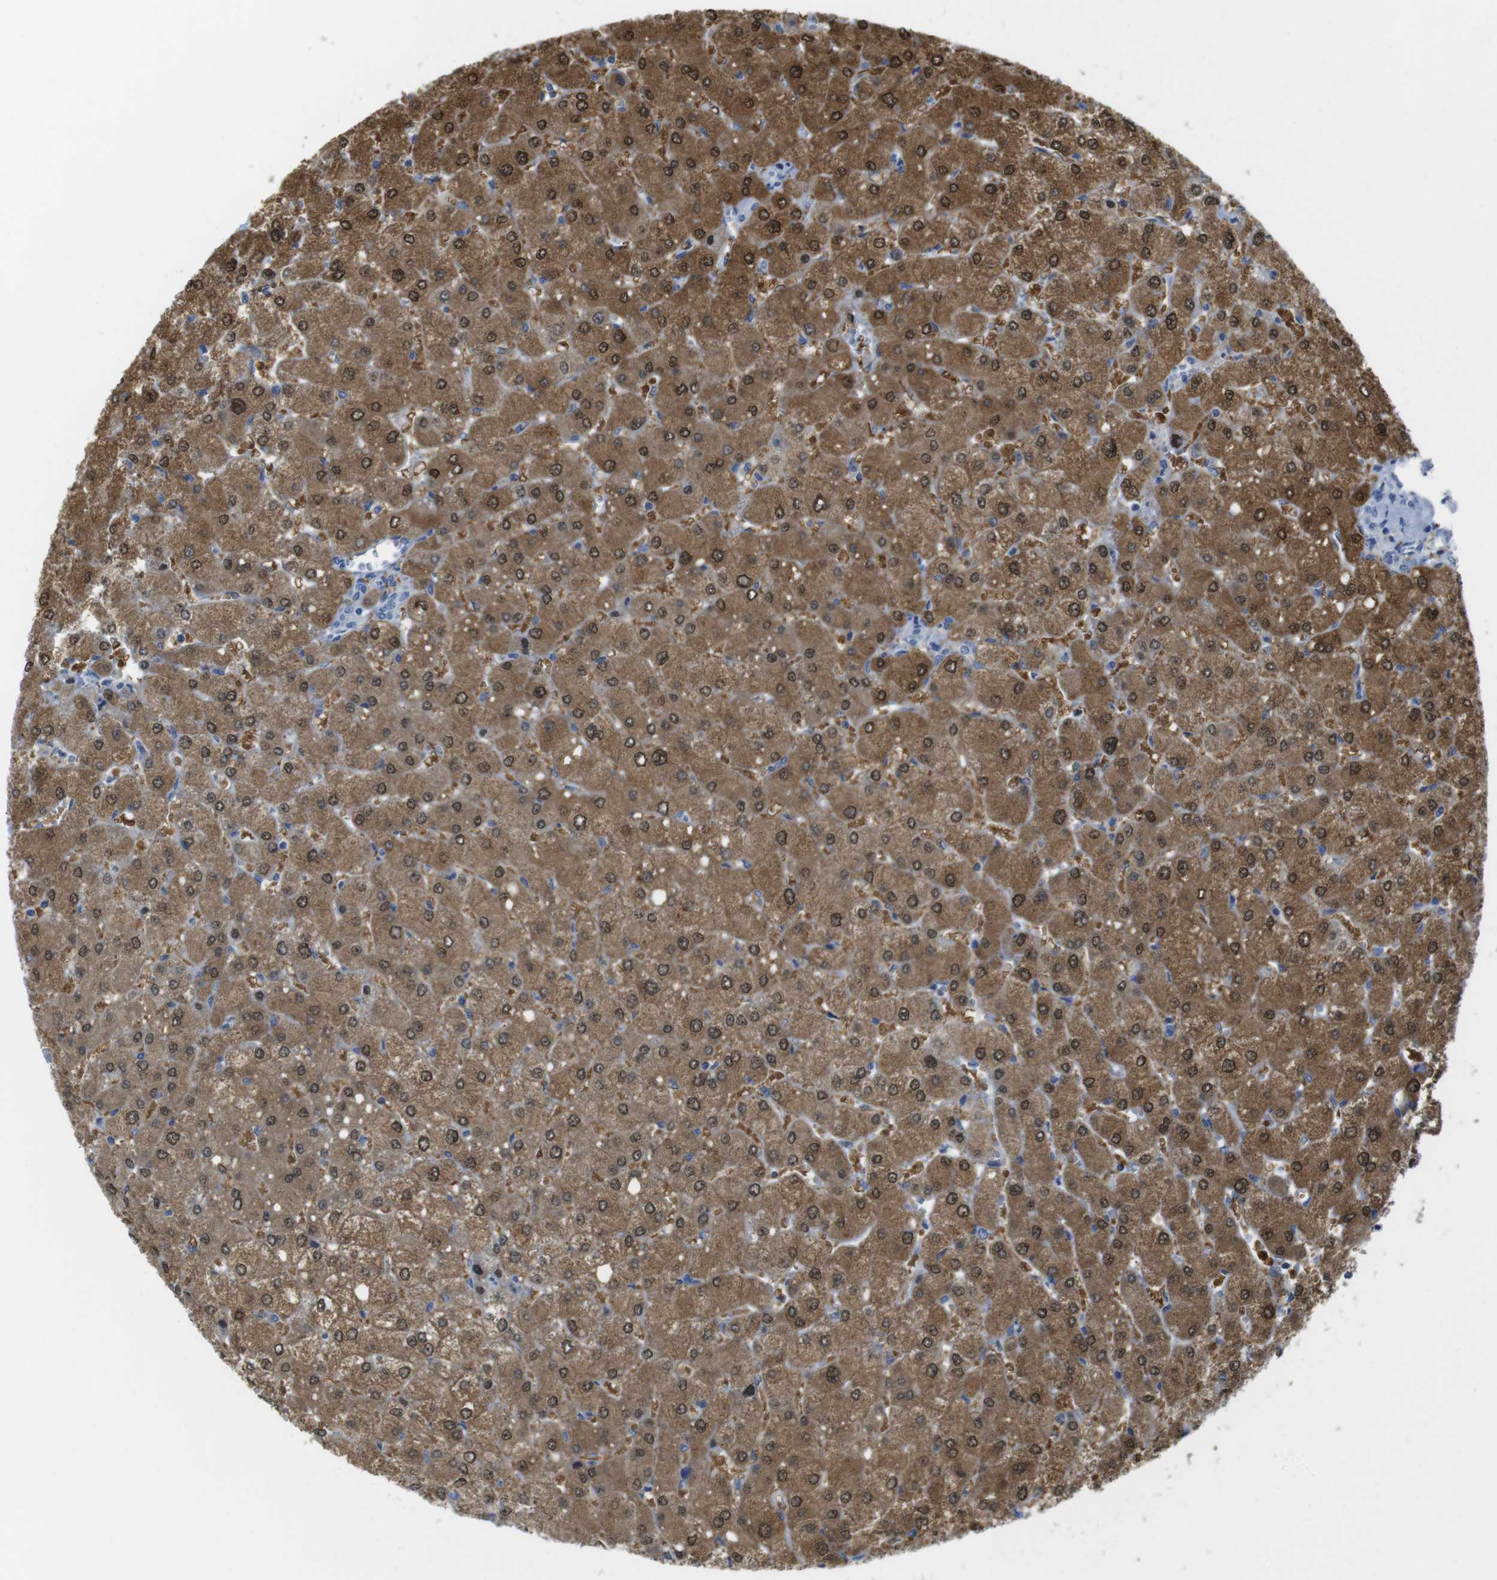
{"staining": {"intensity": "negative", "quantity": "none", "location": "none"}, "tissue": "liver", "cell_type": "Cholangiocytes", "image_type": "normal", "snomed": [{"axis": "morphology", "description": "Normal tissue, NOS"}, {"axis": "topography", "description": "Liver"}], "caption": "DAB immunohistochemical staining of unremarkable liver reveals no significant staining in cholangiocytes. (Stains: DAB IHC with hematoxylin counter stain, Microscopy: brightfield microscopy at high magnification).", "gene": "ASIC5", "patient": {"sex": "male", "age": 55}}